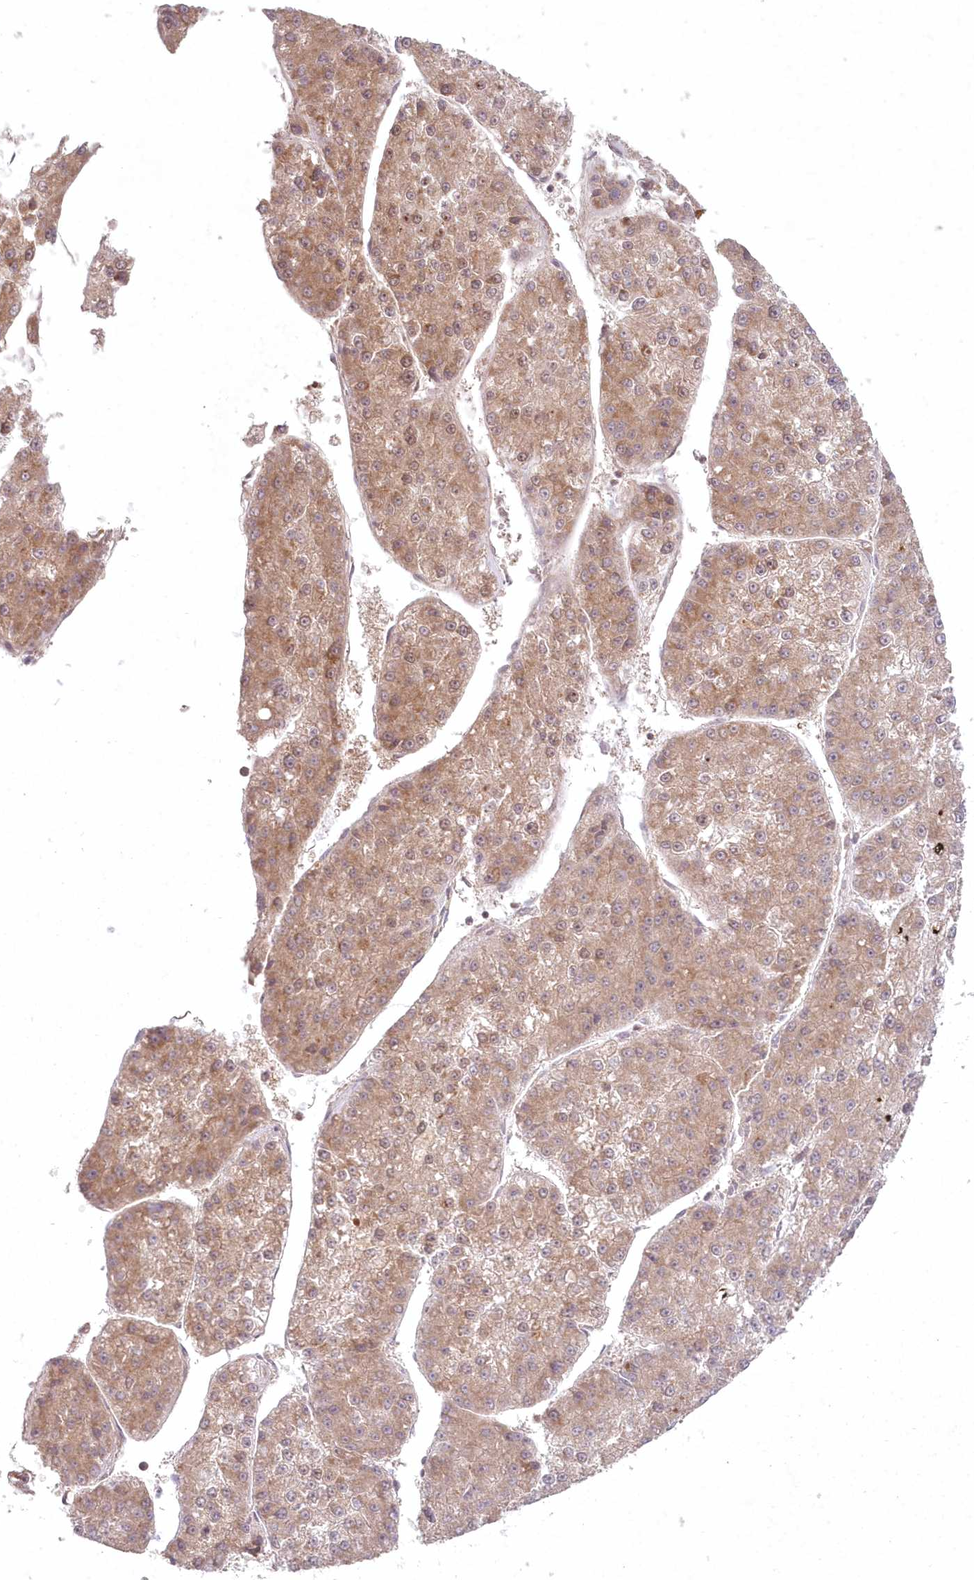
{"staining": {"intensity": "moderate", "quantity": ">75%", "location": "cytoplasmic/membranous"}, "tissue": "liver cancer", "cell_type": "Tumor cells", "image_type": "cancer", "snomed": [{"axis": "morphology", "description": "Carcinoma, Hepatocellular, NOS"}, {"axis": "topography", "description": "Liver"}], "caption": "This photomicrograph reveals immunohistochemistry staining of human hepatocellular carcinoma (liver), with medium moderate cytoplasmic/membranous positivity in about >75% of tumor cells.", "gene": "ASCC1", "patient": {"sex": "female", "age": 73}}